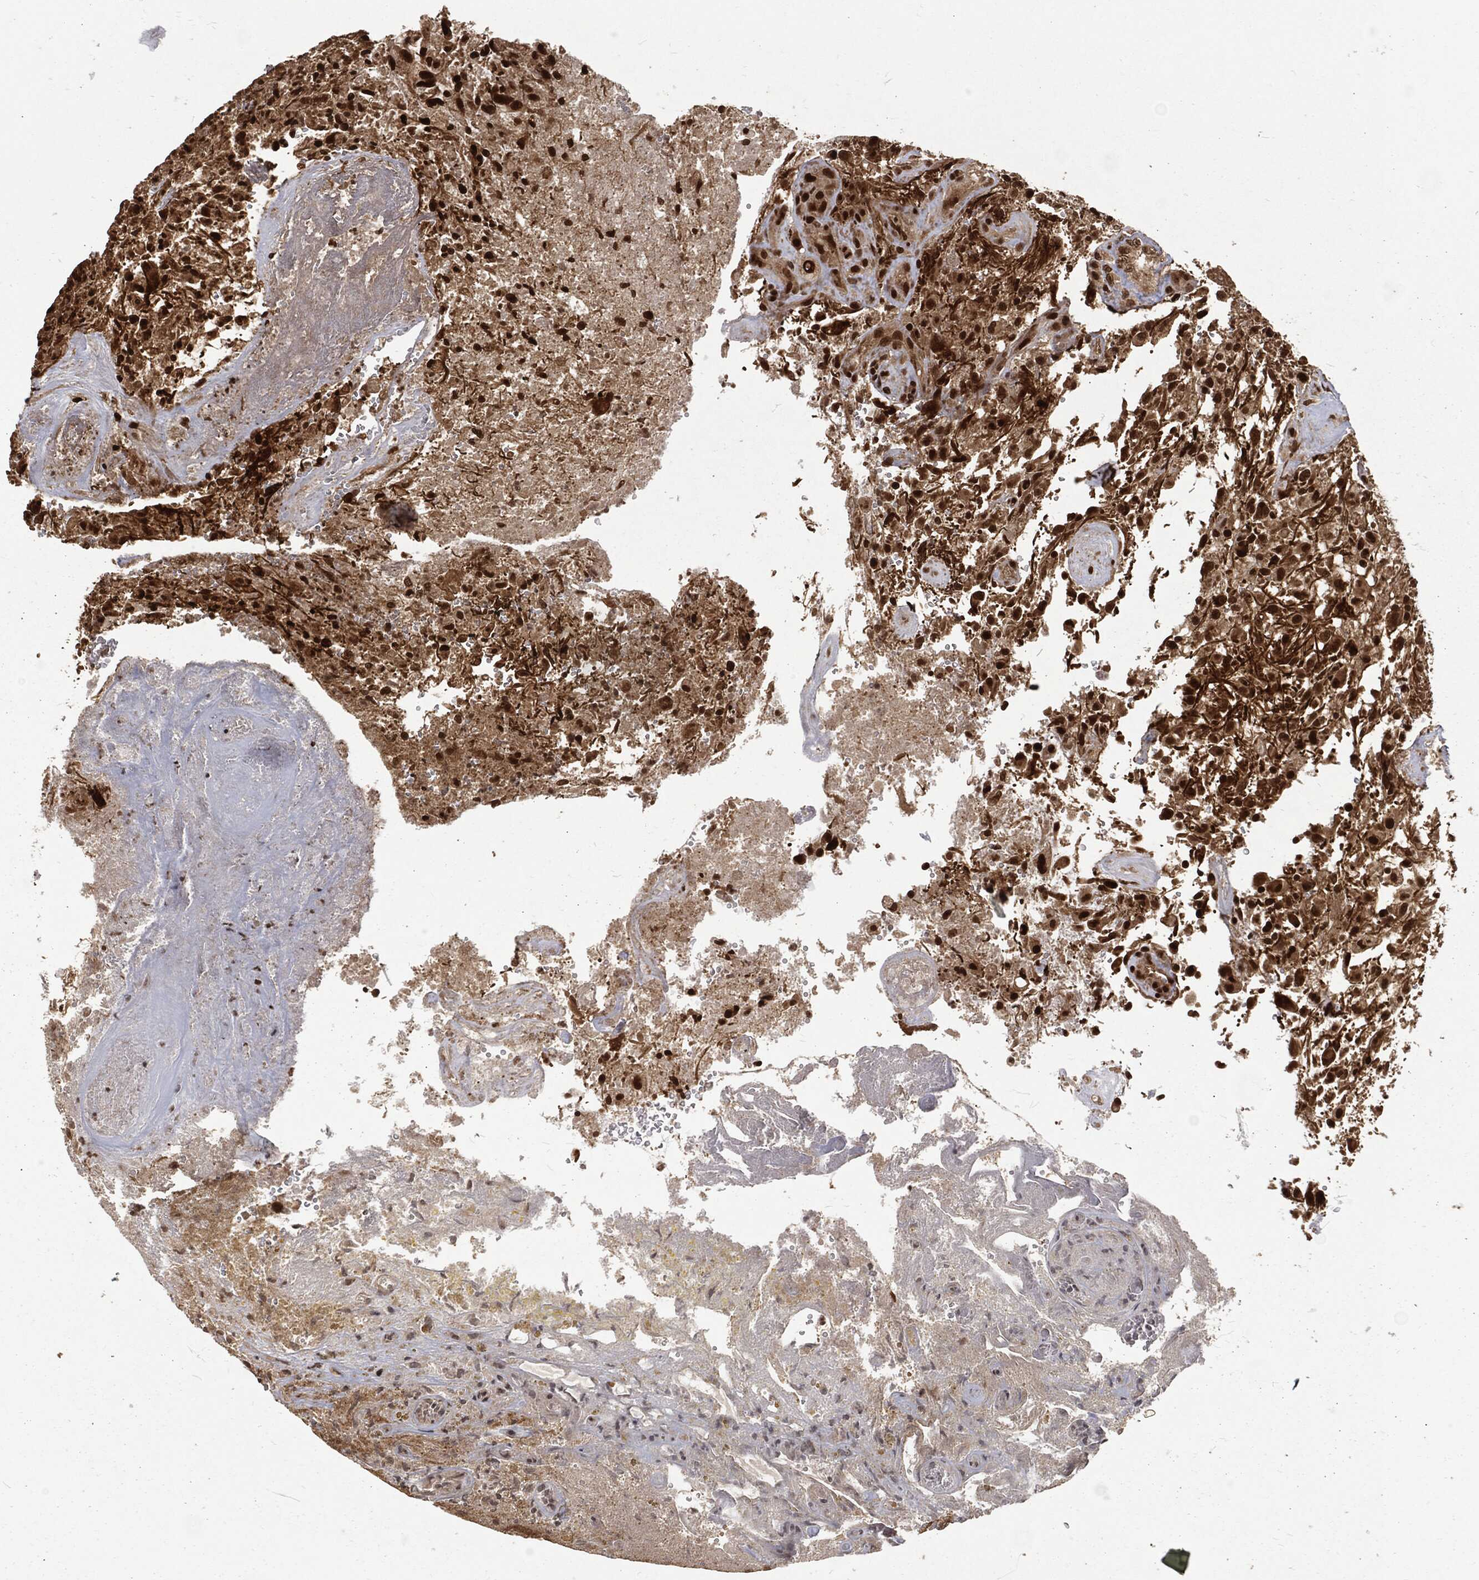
{"staining": {"intensity": "strong", "quantity": ">75%", "location": "nuclear"}, "tissue": "glioma", "cell_type": "Tumor cells", "image_type": "cancer", "snomed": [{"axis": "morphology", "description": "Glioma, malignant, High grade"}, {"axis": "topography", "description": "Brain"}], "caption": "Immunohistochemical staining of malignant glioma (high-grade) shows high levels of strong nuclear protein expression in approximately >75% of tumor cells.", "gene": "NGRN", "patient": {"sex": "male", "age": 56}}